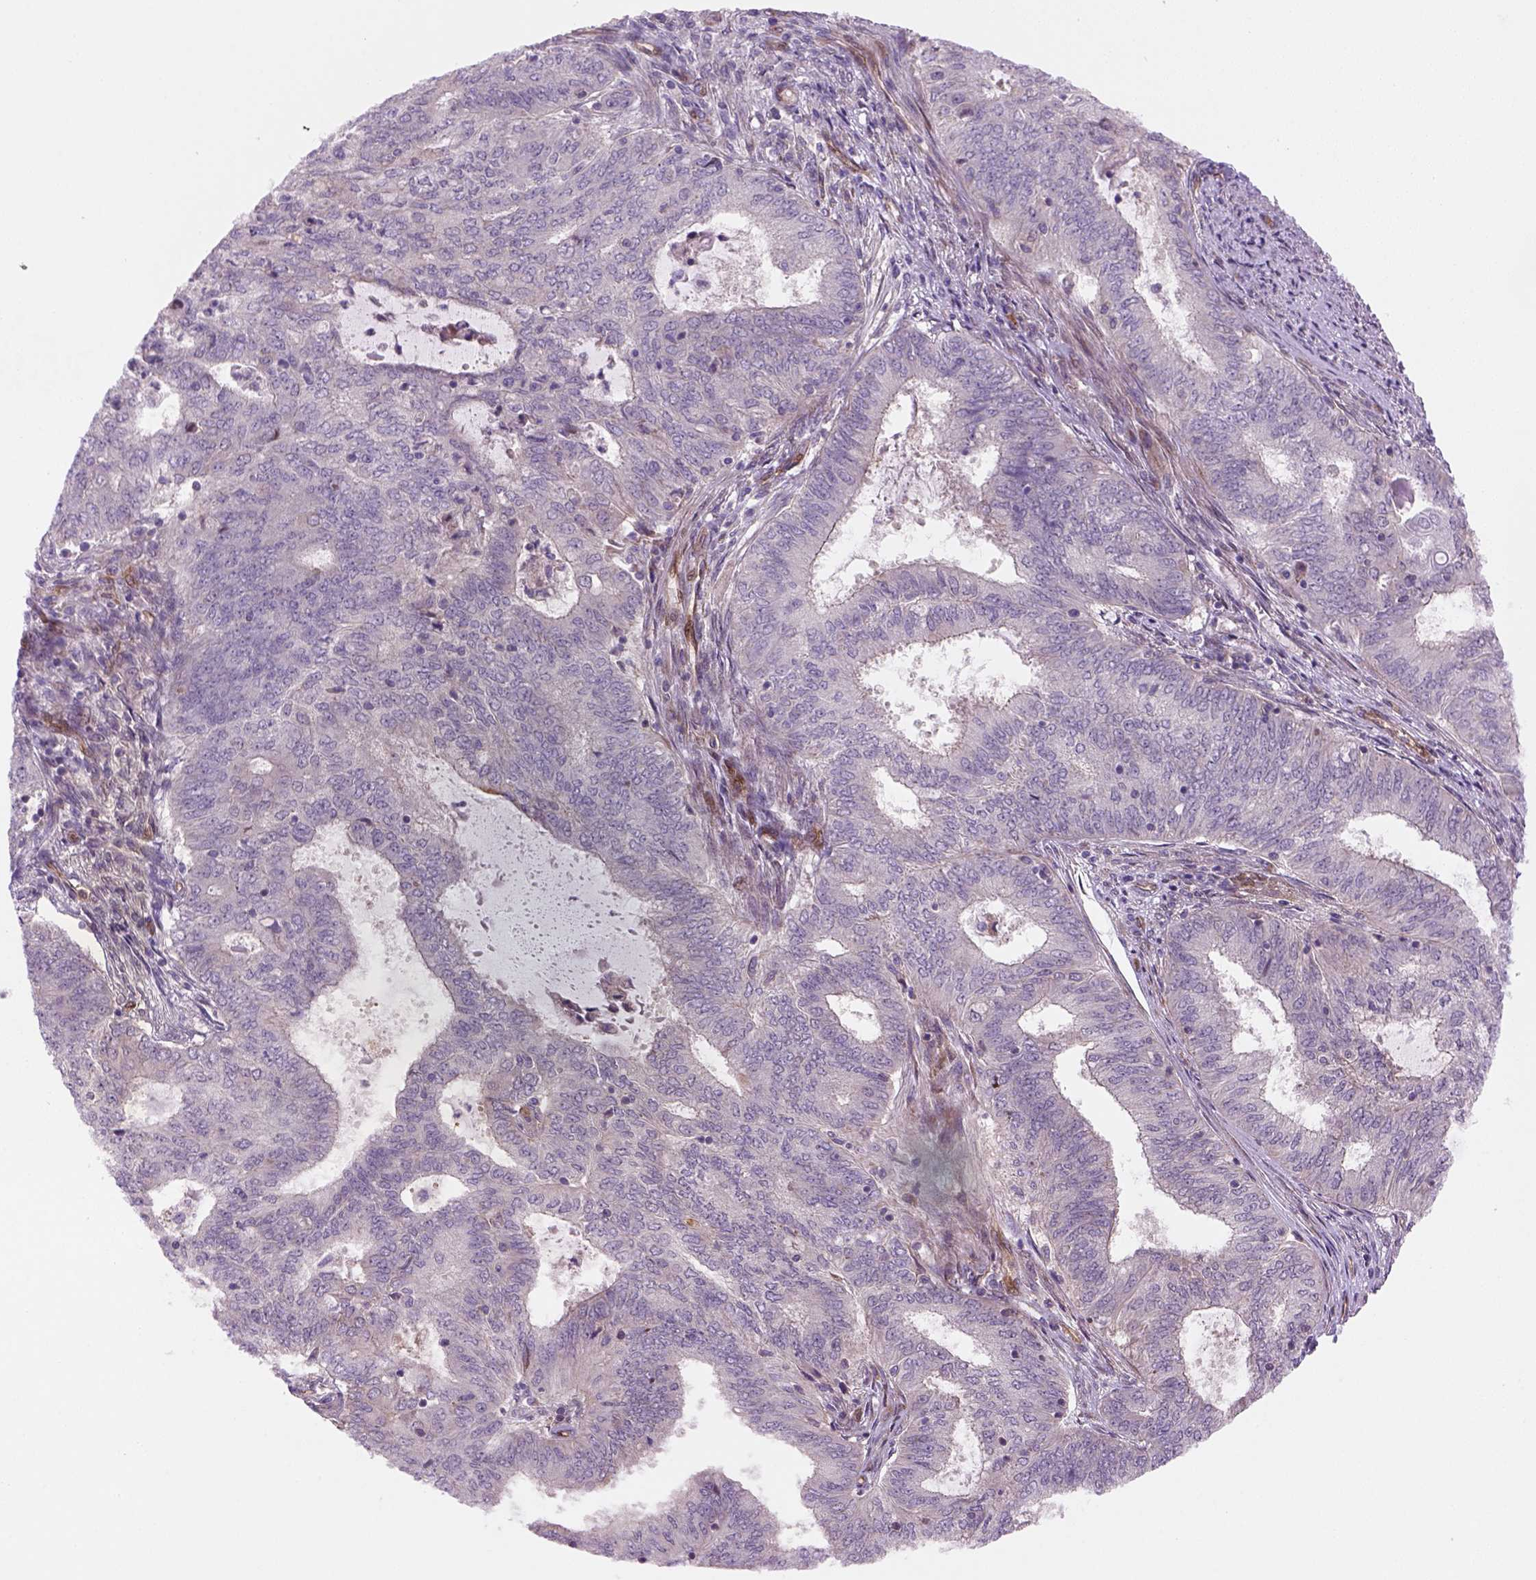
{"staining": {"intensity": "negative", "quantity": "none", "location": "none"}, "tissue": "endometrial cancer", "cell_type": "Tumor cells", "image_type": "cancer", "snomed": [{"axis": "morphology", "description": "Adenocarcinoma, NOS"}, {"axis": "topography", "description": "Endometrium"}], "caption": "Endometrial cancer stained for a protein using immunohistochemistry (IHC) demonstrates no staining tumor cells.", "gene": "VSTM5", "patient": {"sex": "female", "age": 62}}